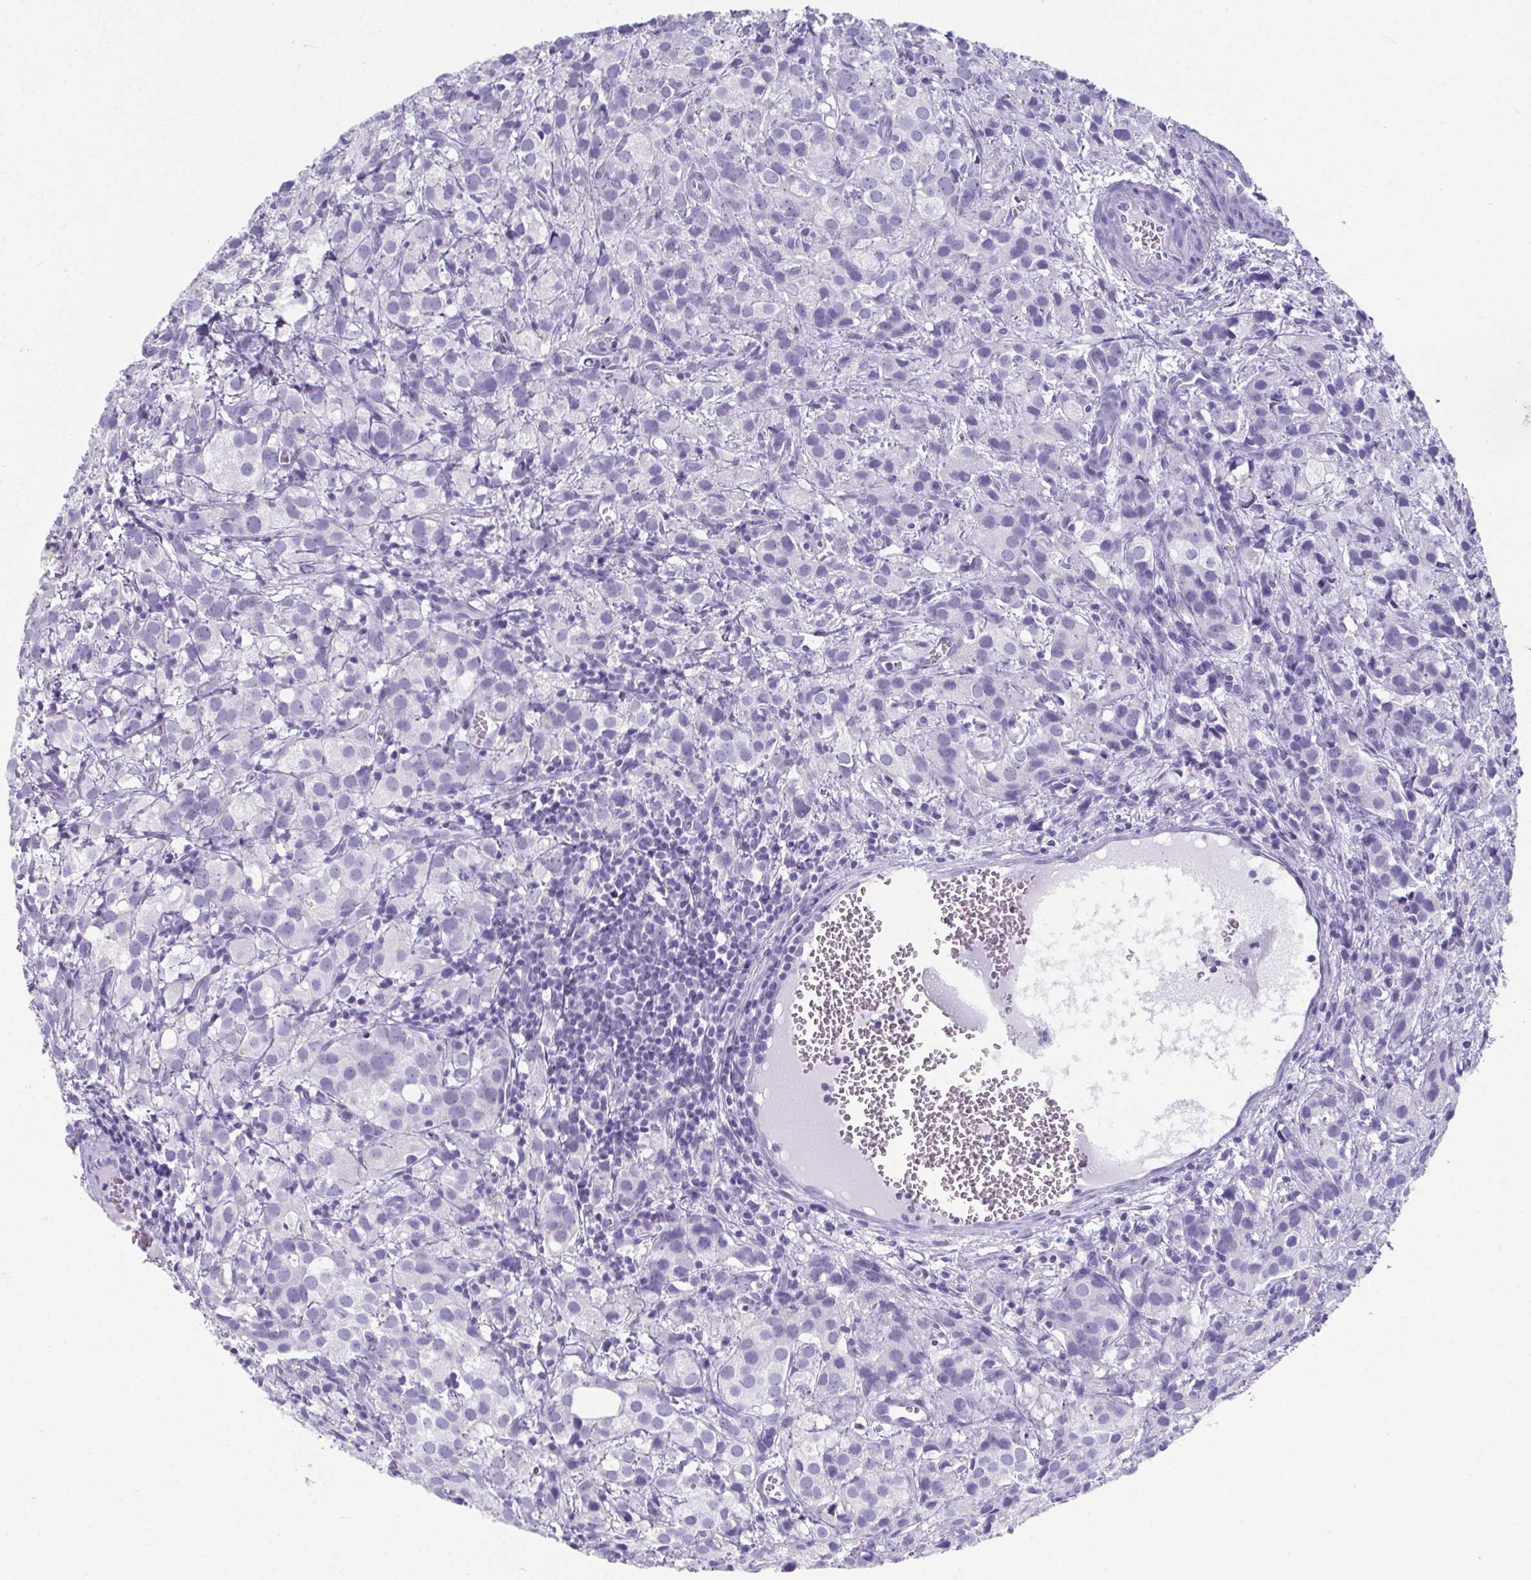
{"staining": {"intensity": "negative", "quantity": "none", "location": "none"}, "tissue": "prostate cancer", "cell_type": "Tumor cells", "image_type": "cancer", "snomed": [{"axis": "morphology", "description": "Adenocarcinoma, High grade"}, {"axis": "topography", "description": "Prostate"}], "caption": "This is an immunohistochemistry (IHC) image of human high-grade adenocarcinoma (prostate). There is no positivity in tumor cells.", "gene": "GHRL", "patient": {"sex": "male", "age": 86}}